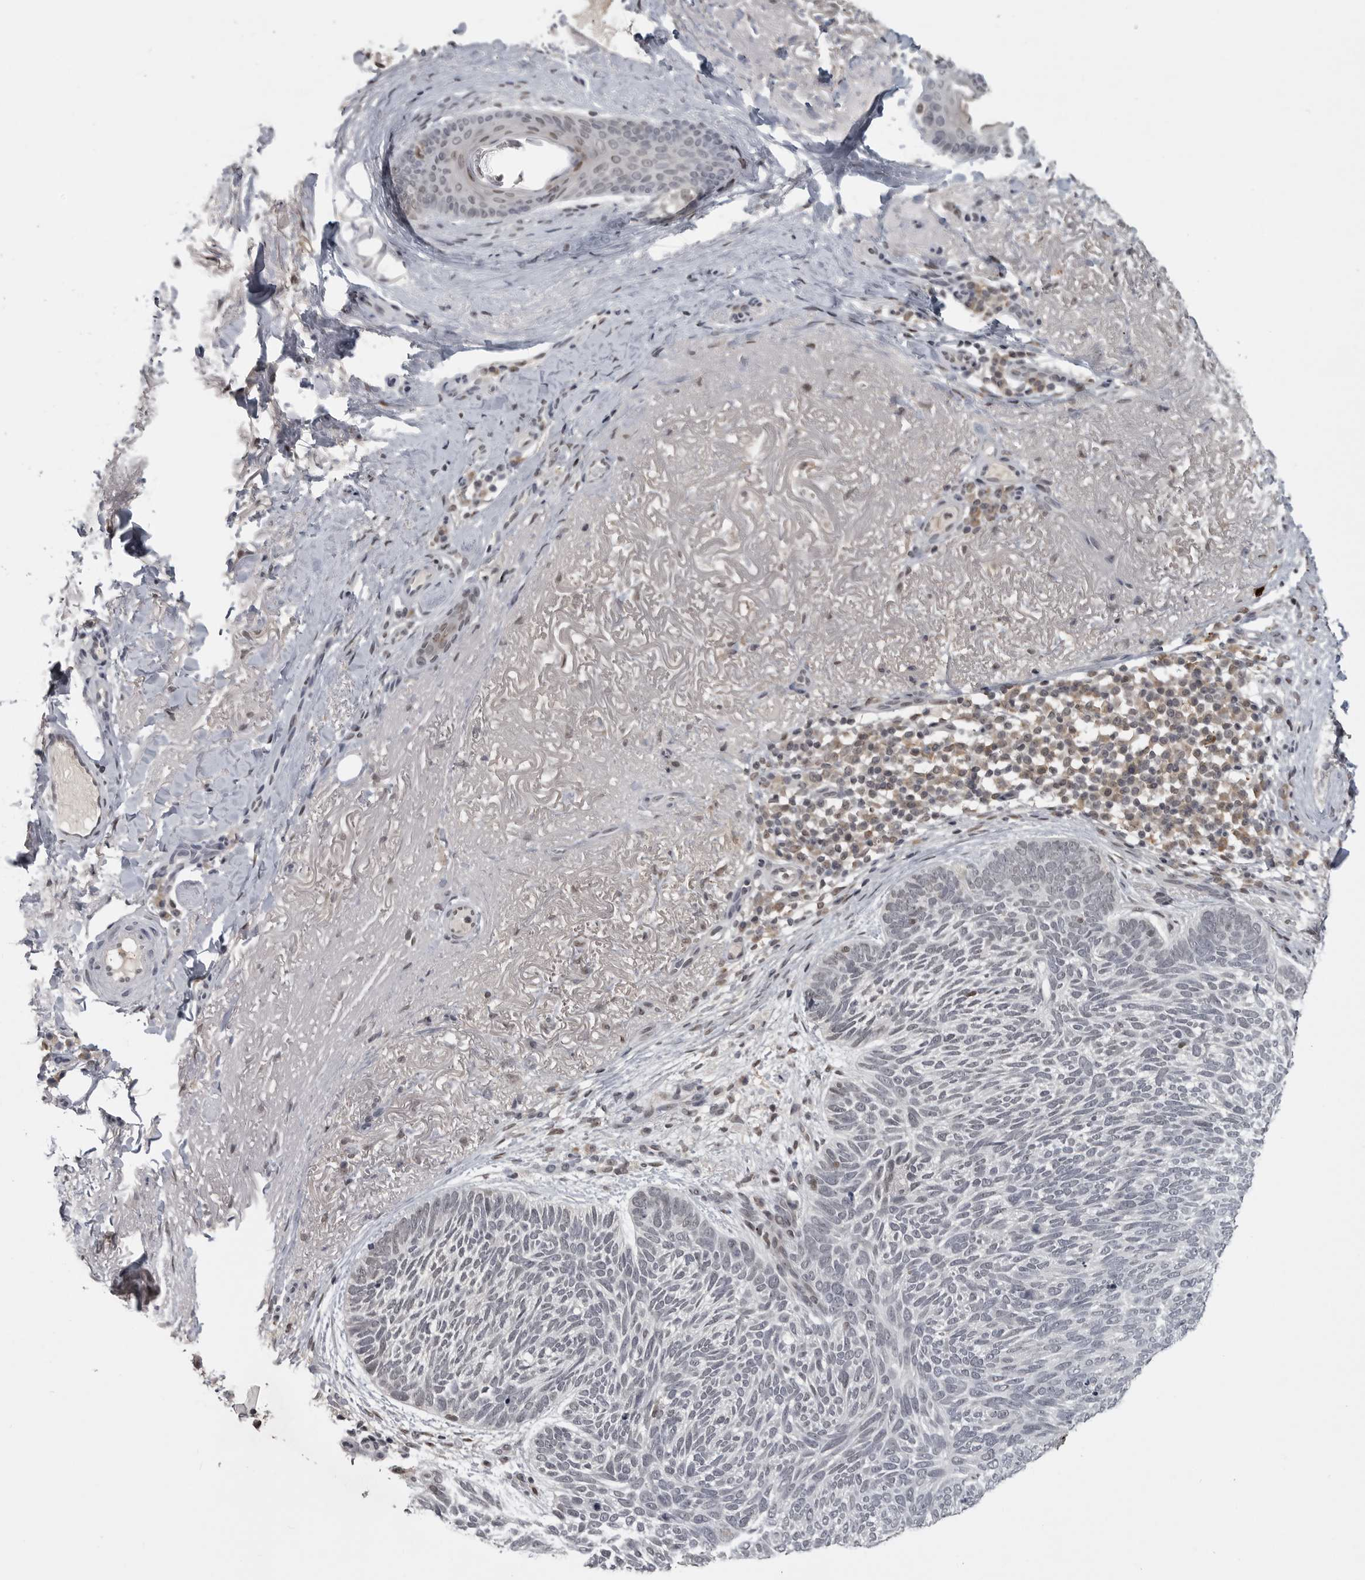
{"staining": {"intensity": "negative", "quantity": "none", "location": "none"}, "tissue": "skin cancer", "cell_type": "Tumor cells", "image_type": "cancer", "snomed": [{"axis": "morphology", "description": "Basal cell carcinoma"}, {"axis": "topography", "description": "Skin"}], "caption": "Immunohistochemical staining of skin cancer shows no significant staining in tumor cells.", "gene": "C8orf58", "patient": {"sex": "female", "age": 85}}